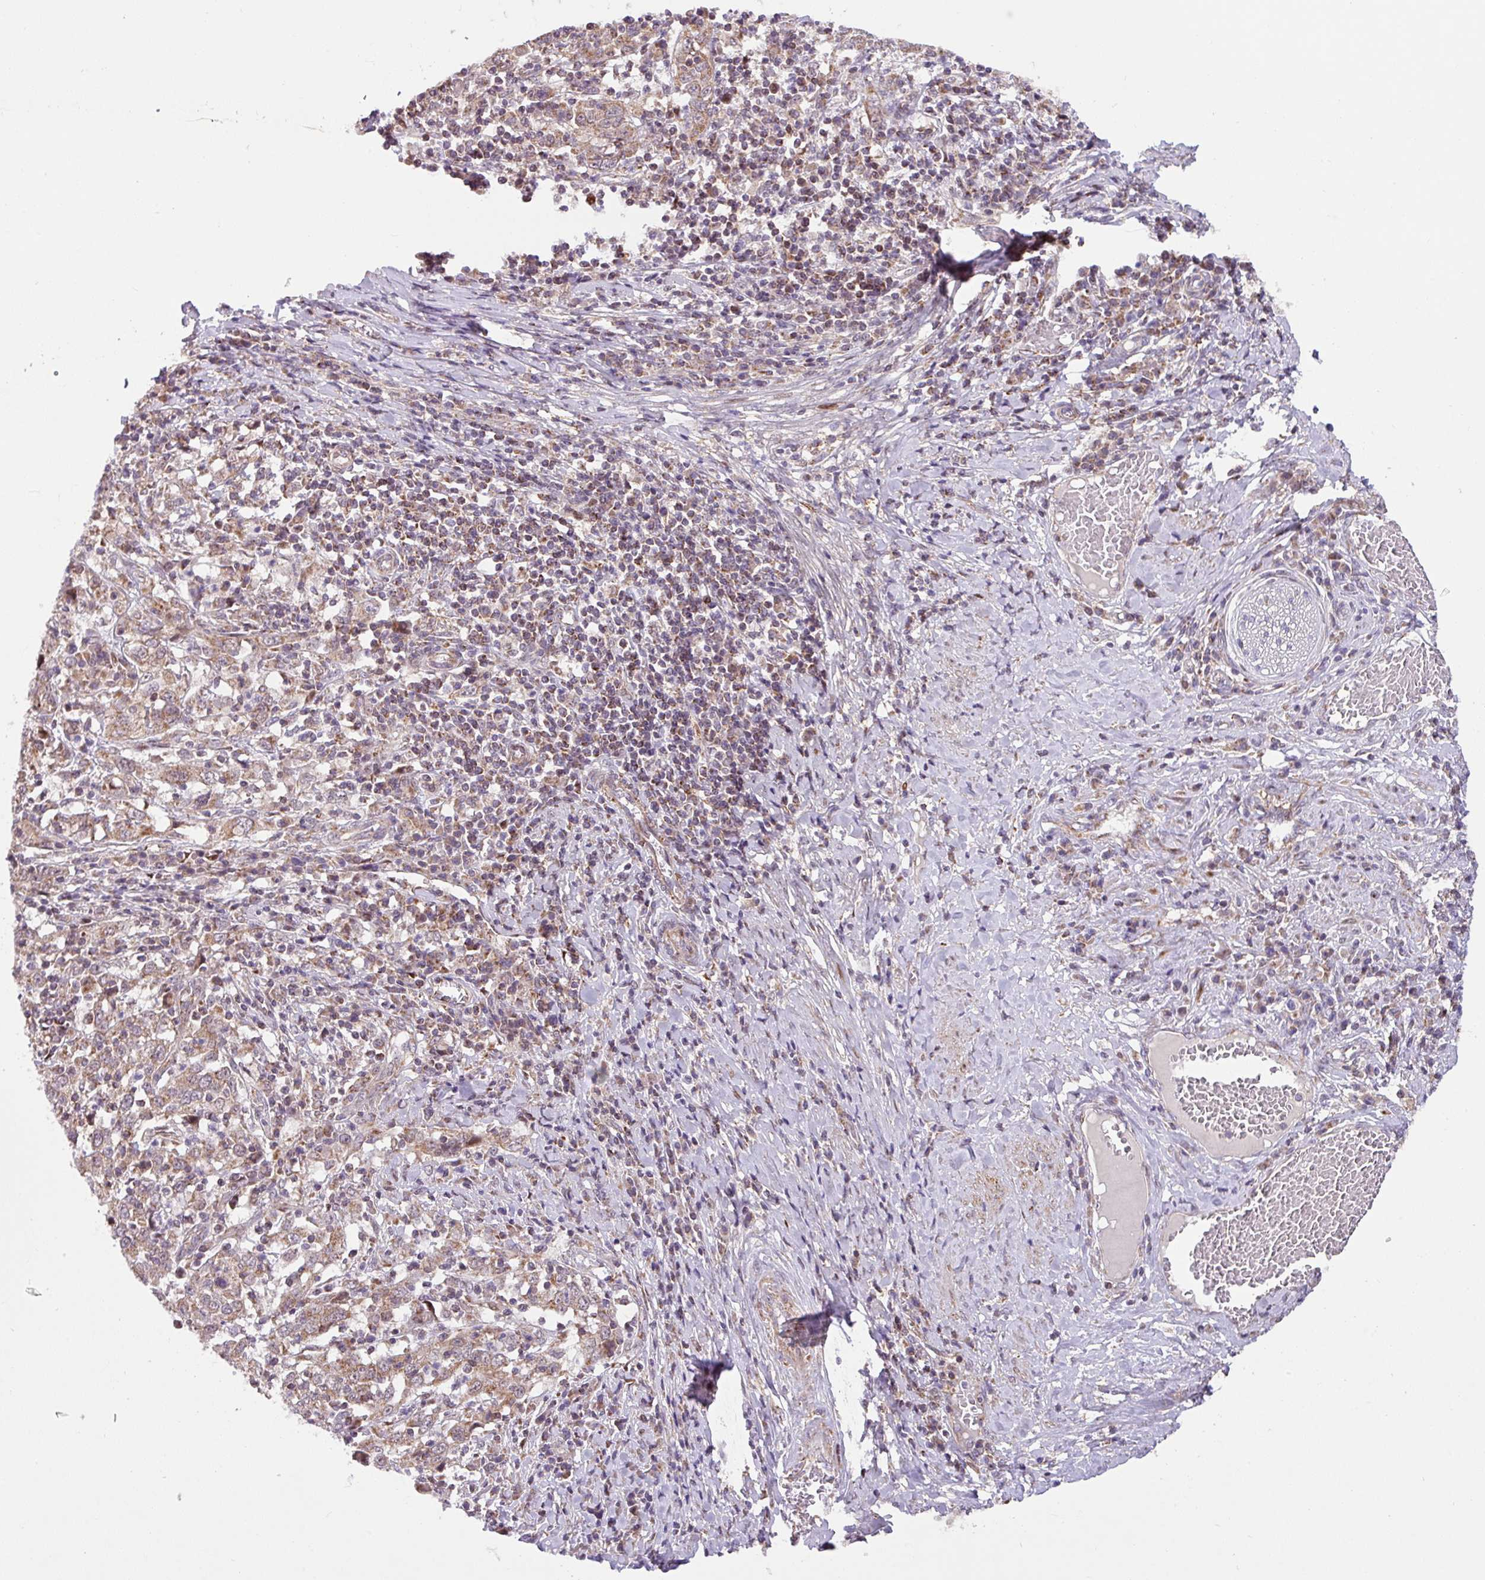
{"staining": {"intensity": "moderate", "quantity": ">75%", "location": "cytoplasmic/membranous"}, "tissue": "cervical cancer", "cell_type": "Tumor cells", "image_type": "cancer", "snomed": [{"axis": "morphology", "description": "Squamous cell carcinoma, NOS"}, {"axis": "topography", "description": "Cervix"}], "caption": "Immunohistochemistry (IHC) image of neoplastic tissue: human cervical cancer (squamous cell carcinoma) stained using IHC exhibits medium levels of moderate protein expression localized specifically in the cytoplasmic/membranous of tumor cells, appearing as a cytoplasmic/membranous brown color.", "gene": "SARS2", "patient": {"sex": "female", "age": 46}}